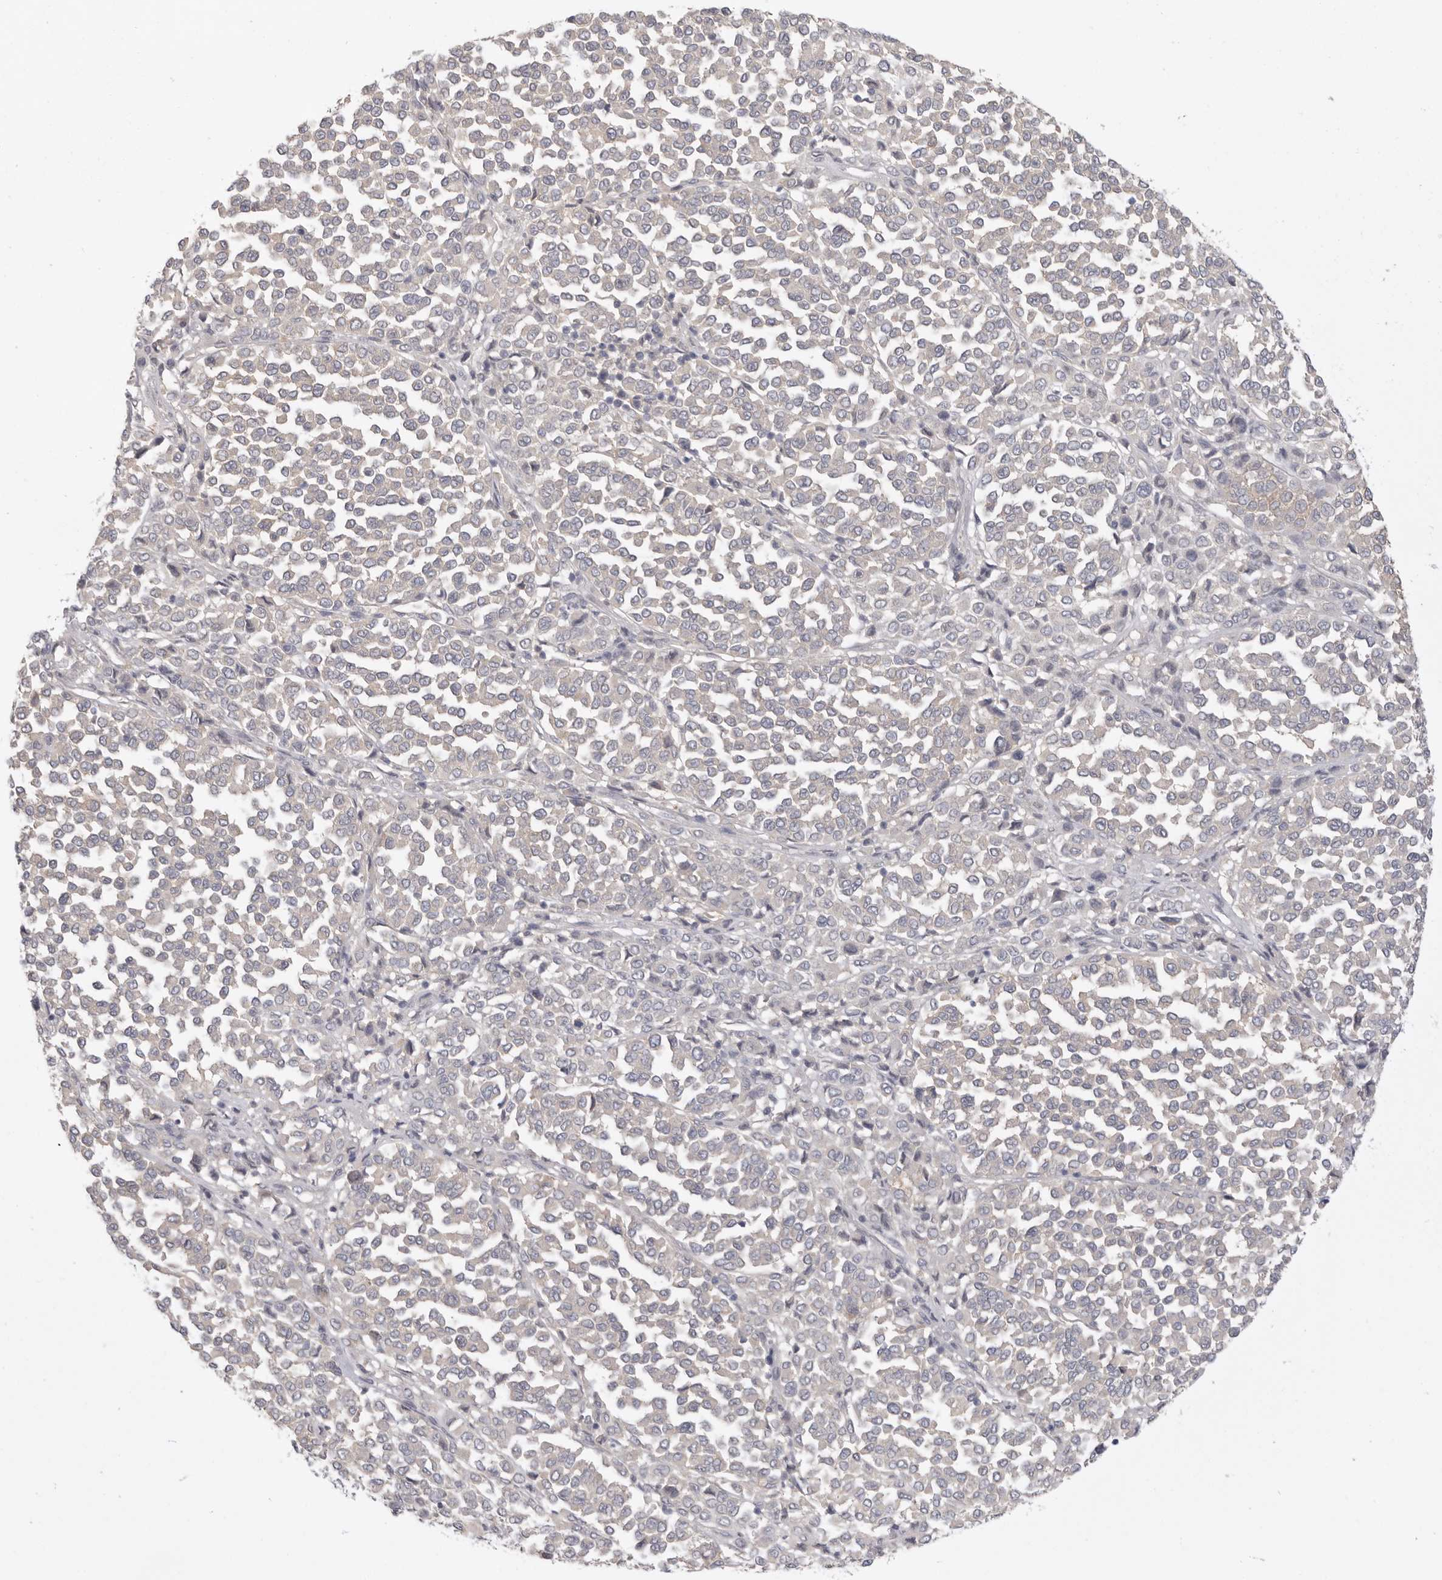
{"staining": {"intensity": "negative", "quantity": "none", "location": "none"}, "tissue": "melanoma", "cell_type": "Tumor cells", "image_type": "cancer", "snomed": [{"axis": "morphology", "description": "Malignant melanoma, Metastatic site"}, {"axis": "topography", "description": "Pancreas"}], "caption": "Tumor cells are negative for protein expression in human melanoma. The staining was performed using DAB to visualize the protein expression in brown, while the nuclei were stained in blue with hematoxylin (Magnification: 20x).", "gene": "AHDC1", "patient": {"sex": "female", "age": 30}}